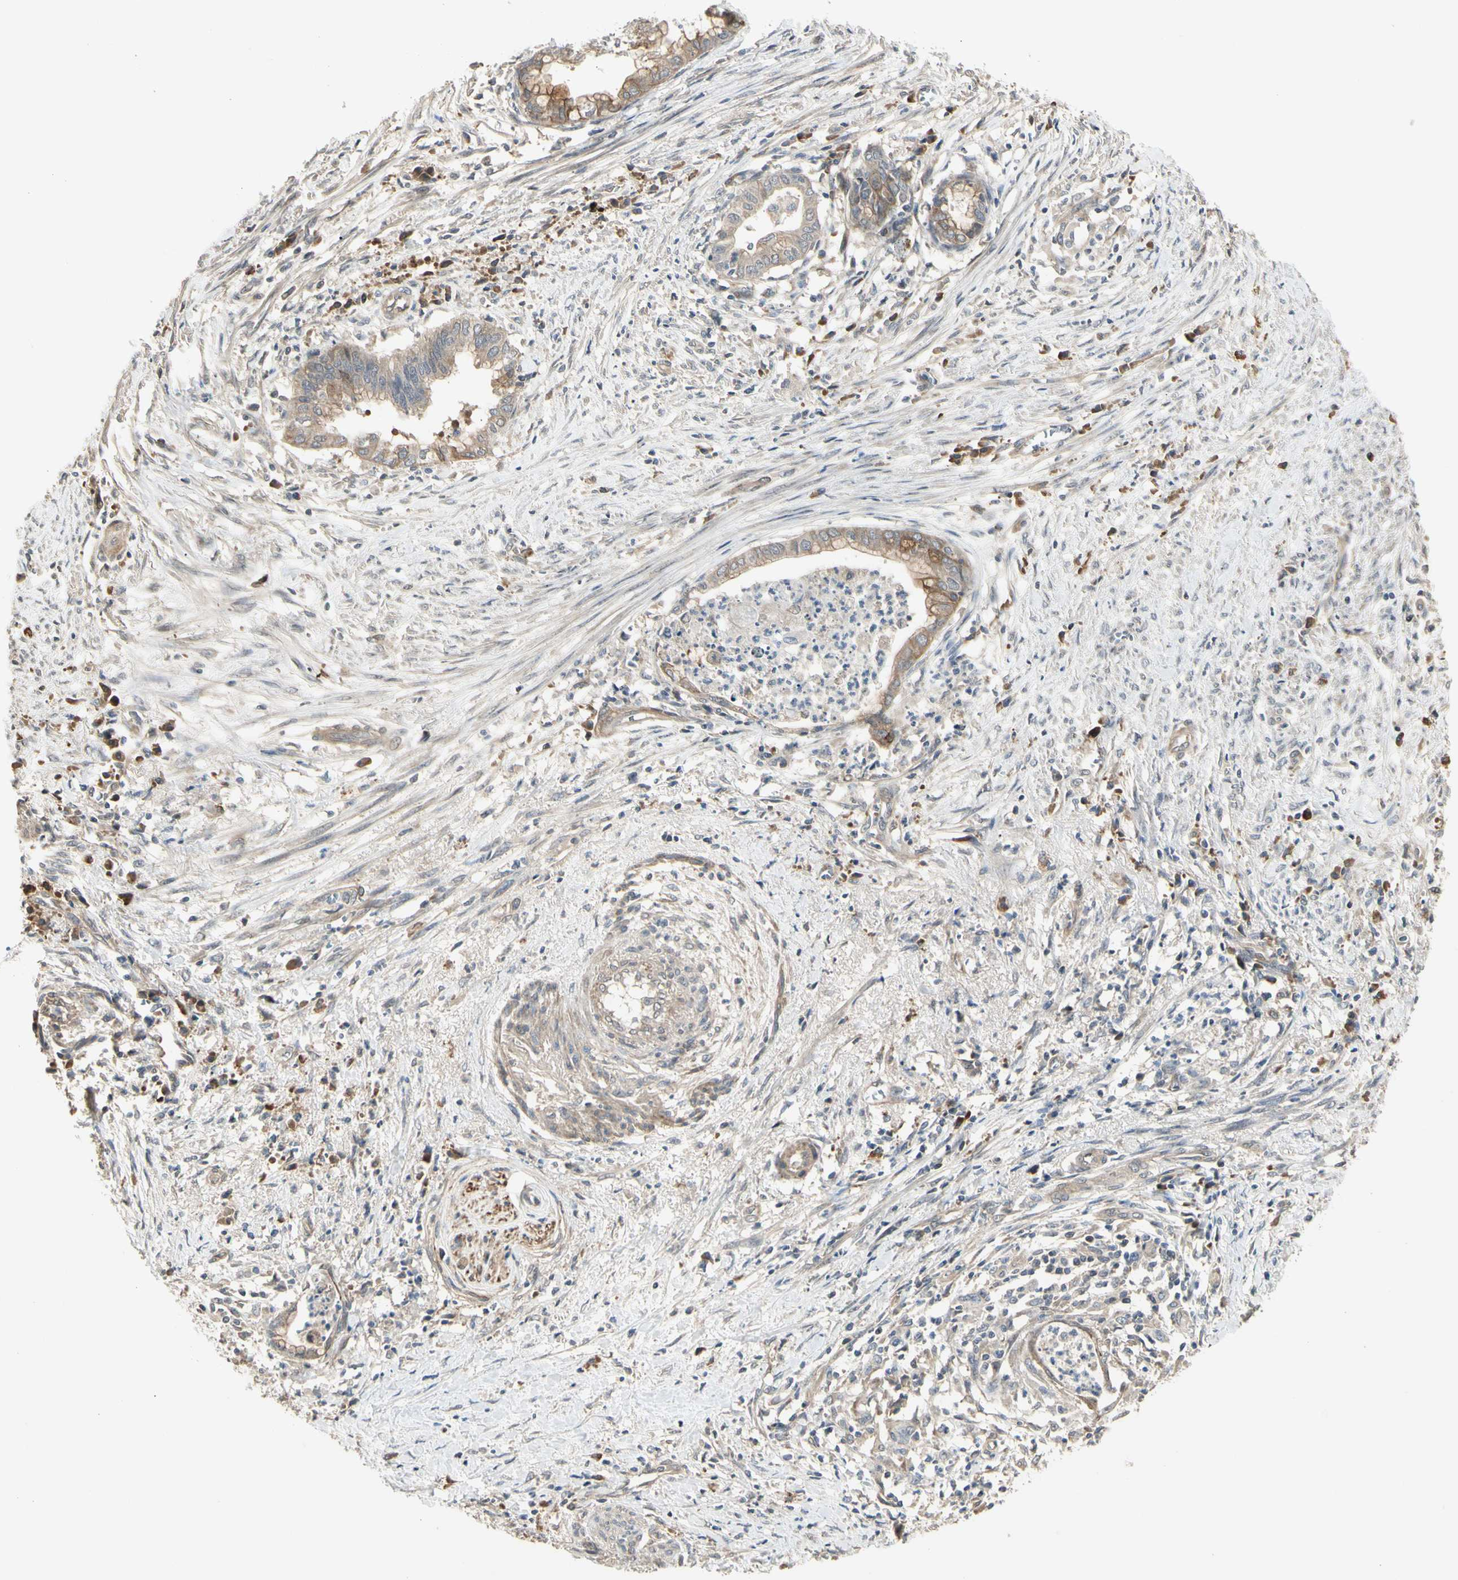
{"staining": {"intensity": "weak", "quantity": ">75%", "location": "cytoplasmic/membranous"}, "tissue": "endometrial cancer", "cell_type": "Tumor cells", "image_type": "cancer", "snomed": [{"axis": "morphology", "description": "Necrosis, NOS"}, {"axis": "morphology", "description": "Adenocarcinoma, NOS"}, {"axis": "topography", "description": "Endometrium"}], "caption": "DAB (3,3'-diaminobenzidine) immunohistochemical staining of human adenocarcinoma (endometrial) exhibits weak cytoplasmic/membranous protein staining in approximately >75% of tumor cells. The protein of interest is stained brown, and the nuclei are stained in blue (DAB IHC with brightfield microscopy, high magnification).", "gene": "ATG4C", "patient": {"sex": "female", "age": 79}}